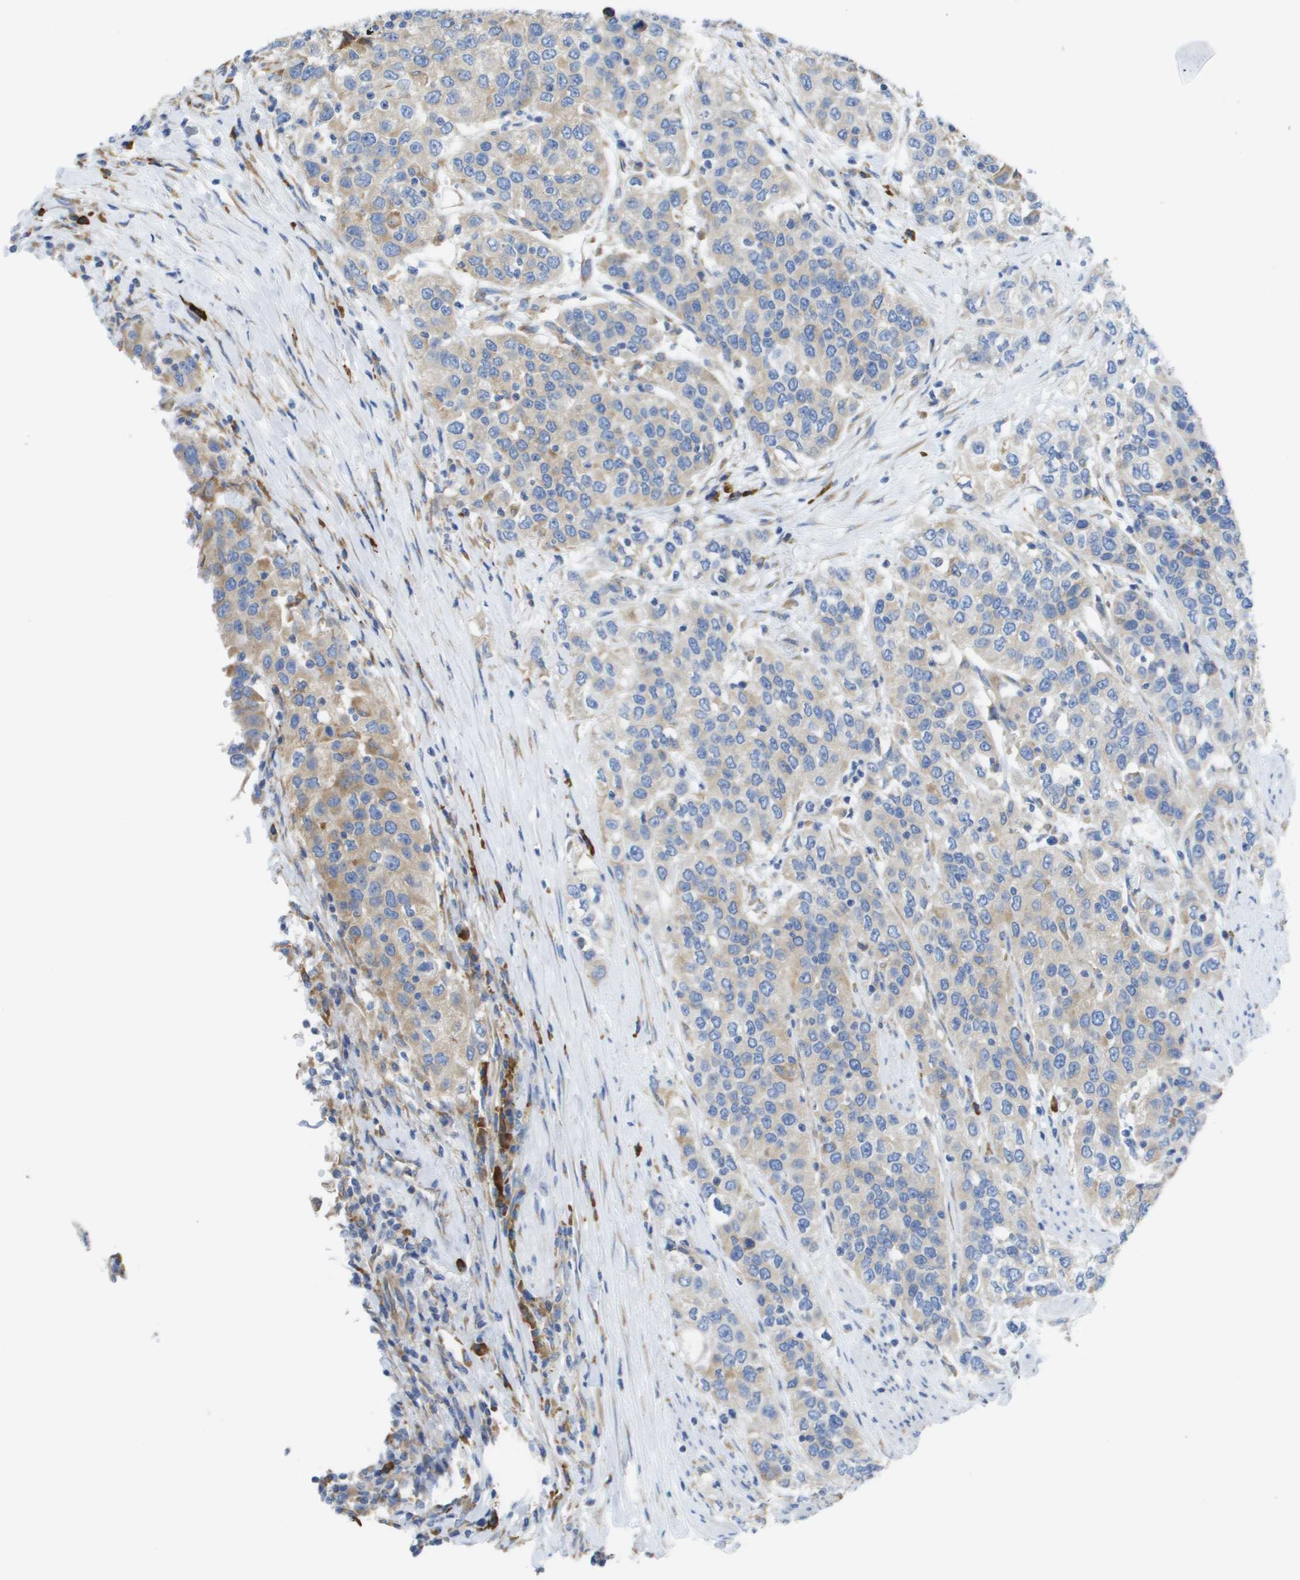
{"staining": {"intensity": "weak", "quantity": ">75%", "location": "cytoplasmic/membranous"}, "tissue": "urothelial cancer", "cell_type": "Tumor cells", "image_type": "cancer", "snomed": [{"axis": "morphology", "description": "Urothelial carcinoma, High grade"}, {"axis": "topography", "description": "Urinary bladder"}], "caption": "A brown stain shows weak cytoplasmic/membranous staining of a protein in urothelial cancer tumor cells.", "gene": "SDR42E1", "patient": {"sex": "female", "age": 80}}